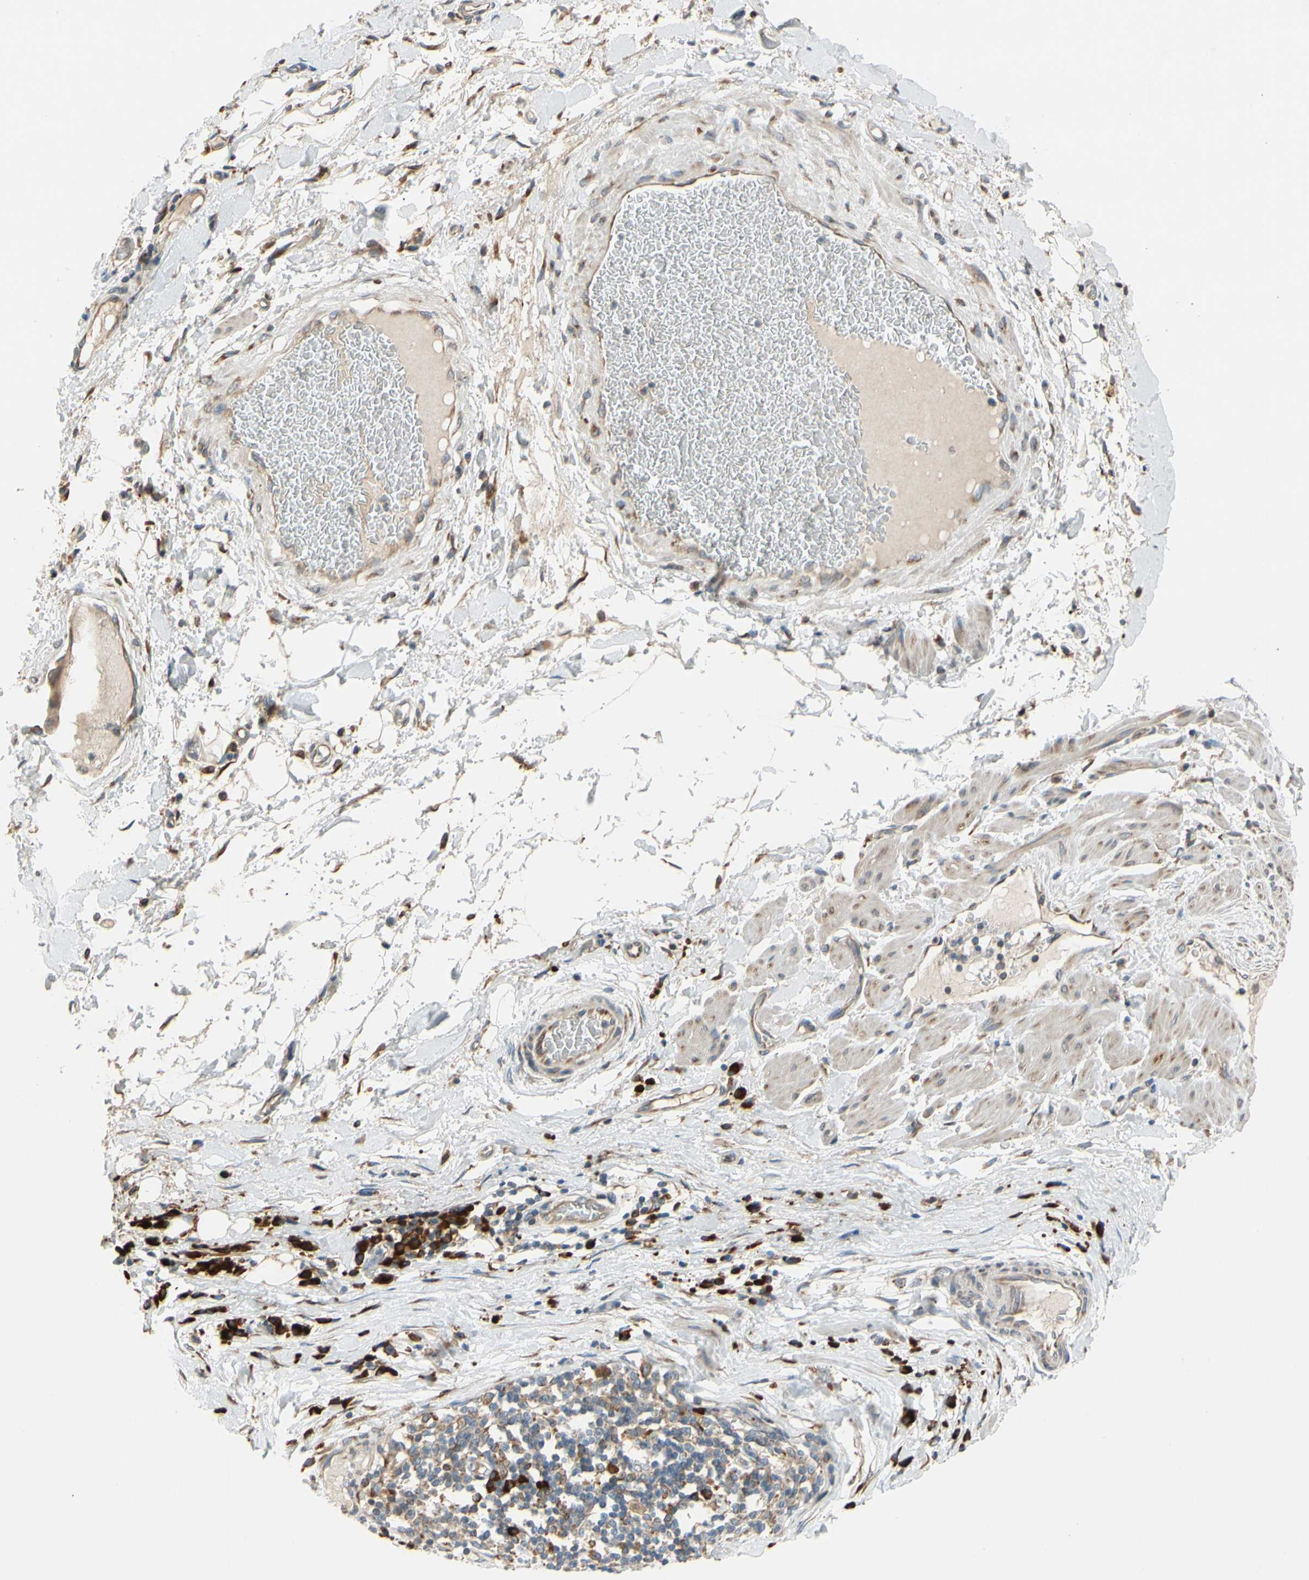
{"staining": {"intensity": "weak", "quantity": ">75%", "location": "cytoplasmic/membranous"}, "tissue": "soft tissue", "cell_type": "Chondrocytes", "image_type": "normal", "snomed": [{"axis": "morphology", "description": "Normal tissue, NOS"}, {"axis": "morphology", "description": "Adenocarcinoma, NOS"}, {"axis": "topography", "description": "Esophagus"}], "caption": "The photomicrograph demonstrates staining of unremarkable soft tissue, revealing weak cytoplasmic/membranous protein expression (brown color) within chondrocytes.", "gene": "RPN2", "patient": {"sex": "male", "age": 62}}